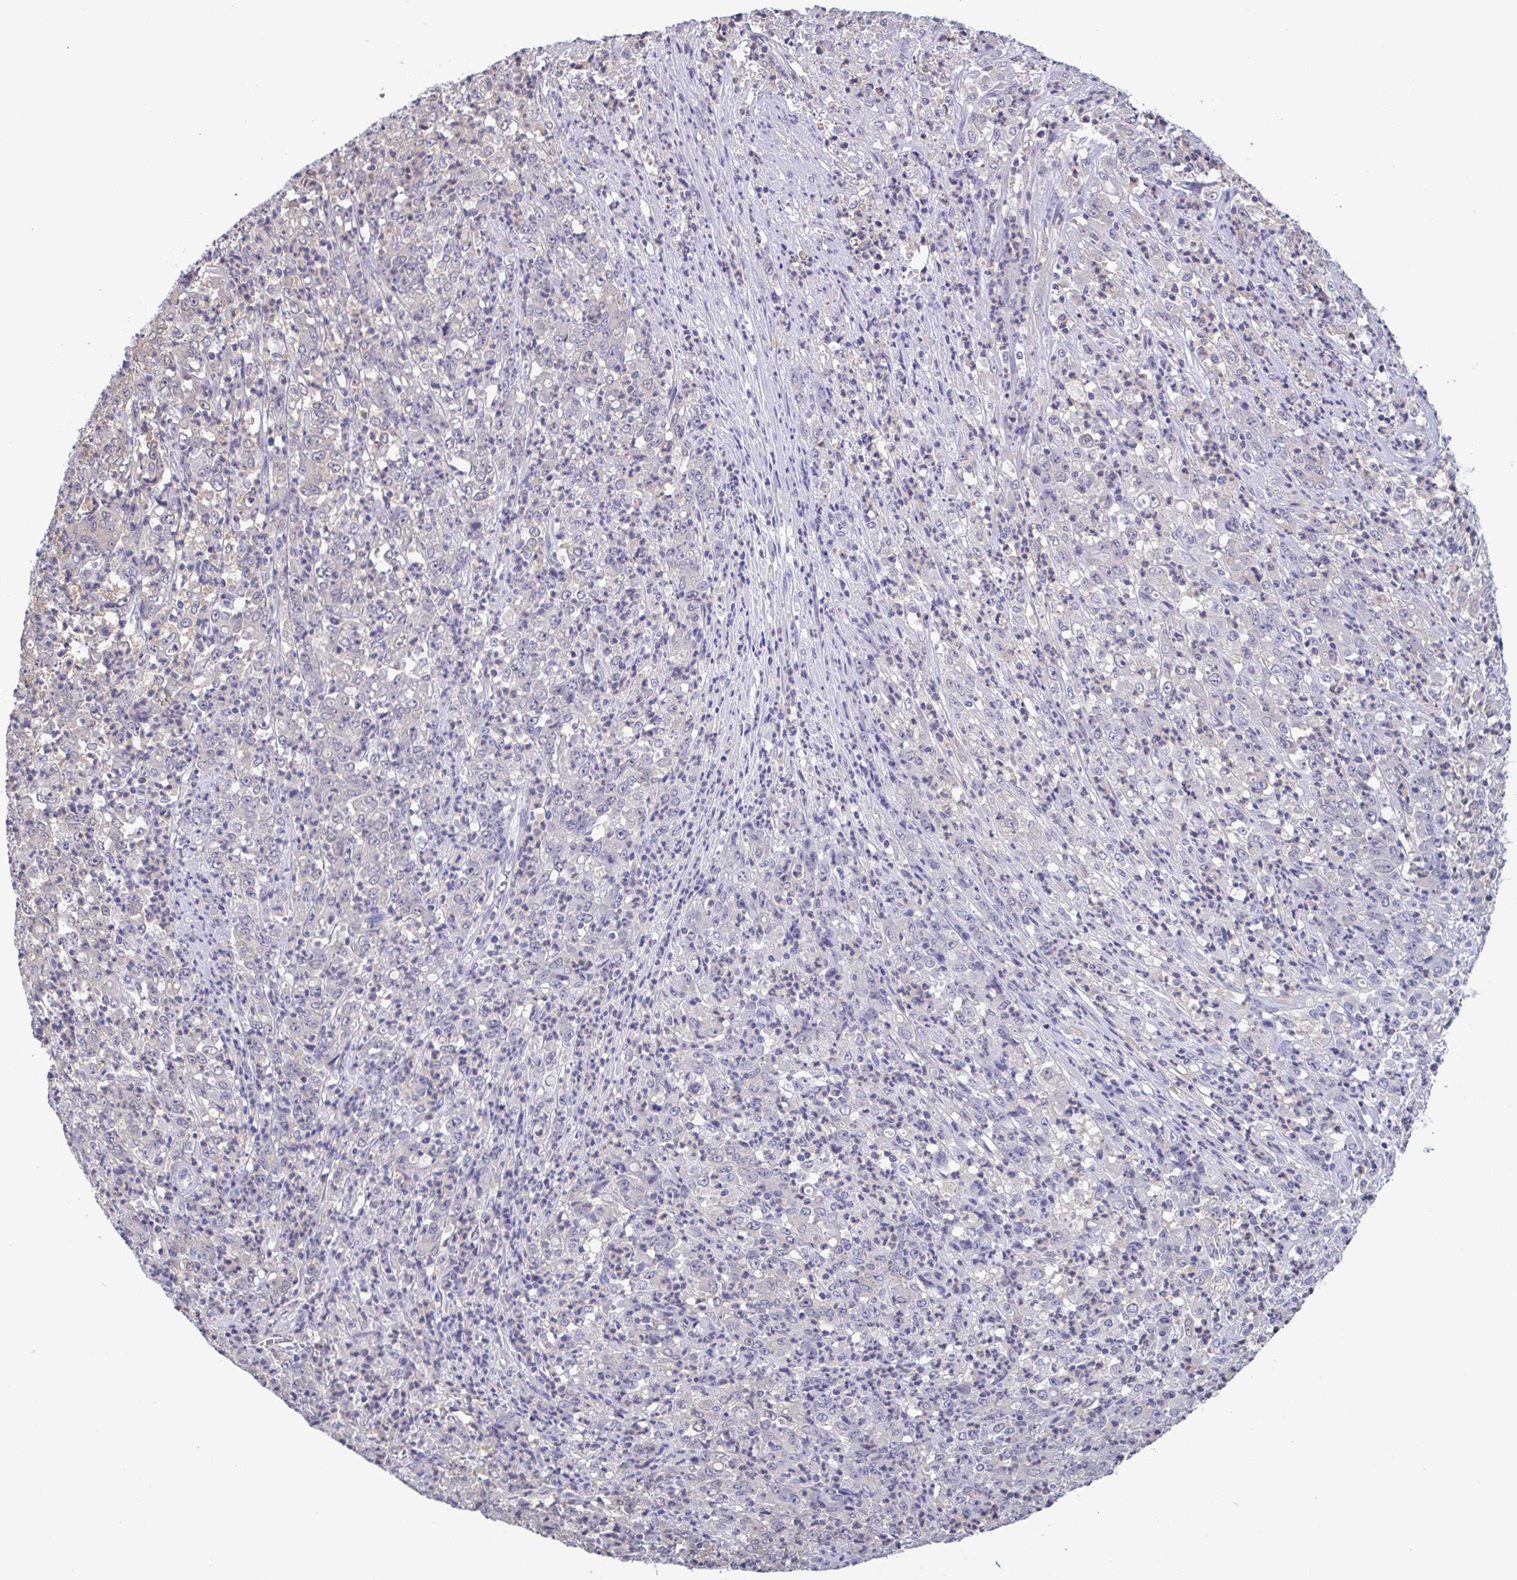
{"staining": {"intensity": "negative", "quantity": "none", "location": "none"}, "tissue": "stomach cancer", "cell_type": "Tumor cells", "image_type": "cancer", "snomed": [{"axis": "morphology", "description": "Adenocarcinoma, NOS"}, {"axis": "topography", "description": "Stomach, lower"}], "caption": "Tumor cells show no significant staining in stomach cancer.", "gene": "LDHC", "patient": {"sex": "female", "age": 71}}